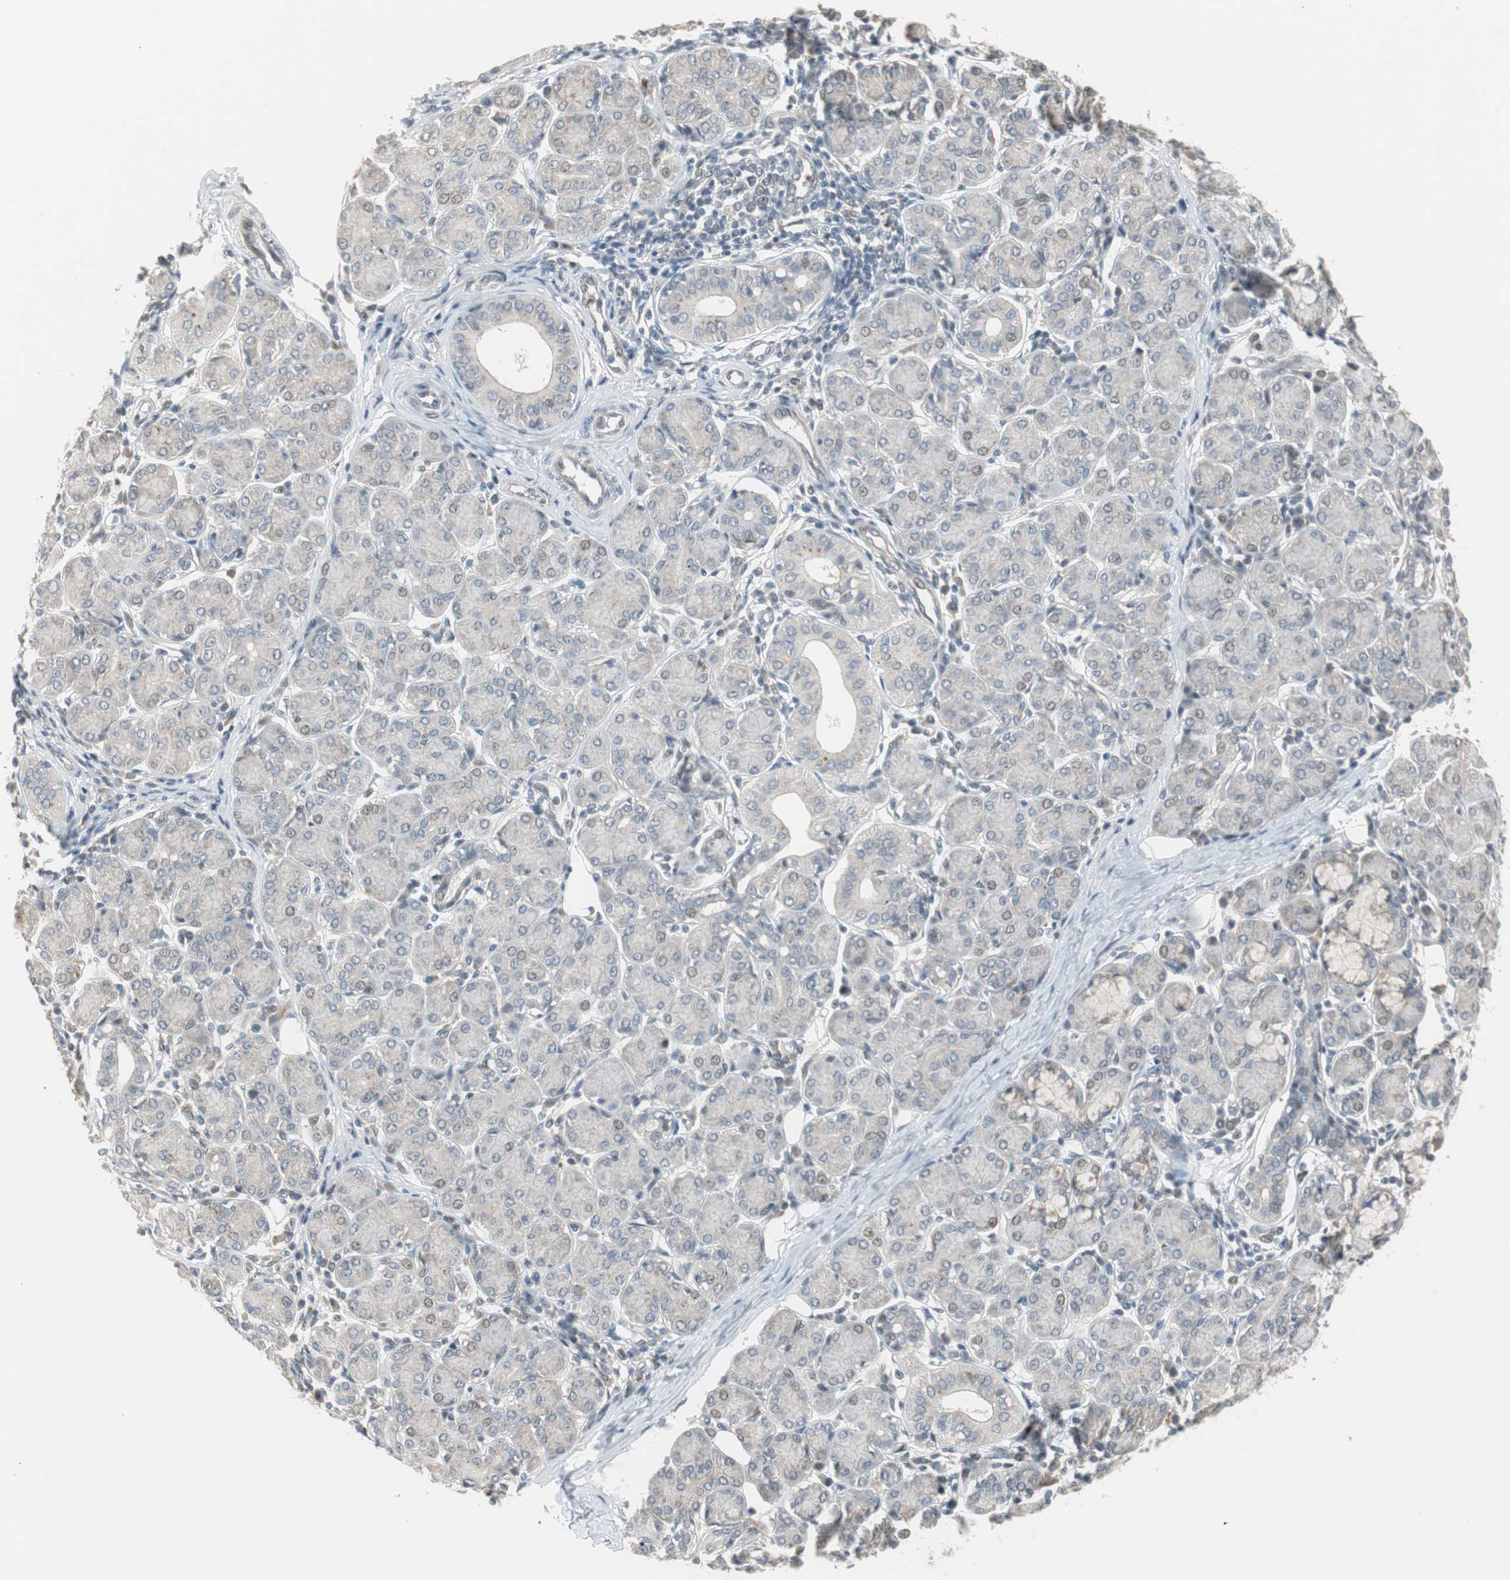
{"staining": {"intensity": "weak", "quantity": "<25%", "location": "nuclear"}, "tissue": "salivary gland", "cell_type": "Glandular cells", "image_type": "normal", "snomed": [{"axis": "morphology", "description": "Normal tissue, NOS"}, {"axis": "morphology", "description": "Inflammation, NOS"}, {"axis": "topography", "description": "Lymph node"}, {"axis": "topography", "description": "Salivary gland"}], "caption": "Salivary gland stained for a protein using IHC displays no expression glandular cells.", "gene": "SNX4", "patient": {"sex": "male", "age": 3}}